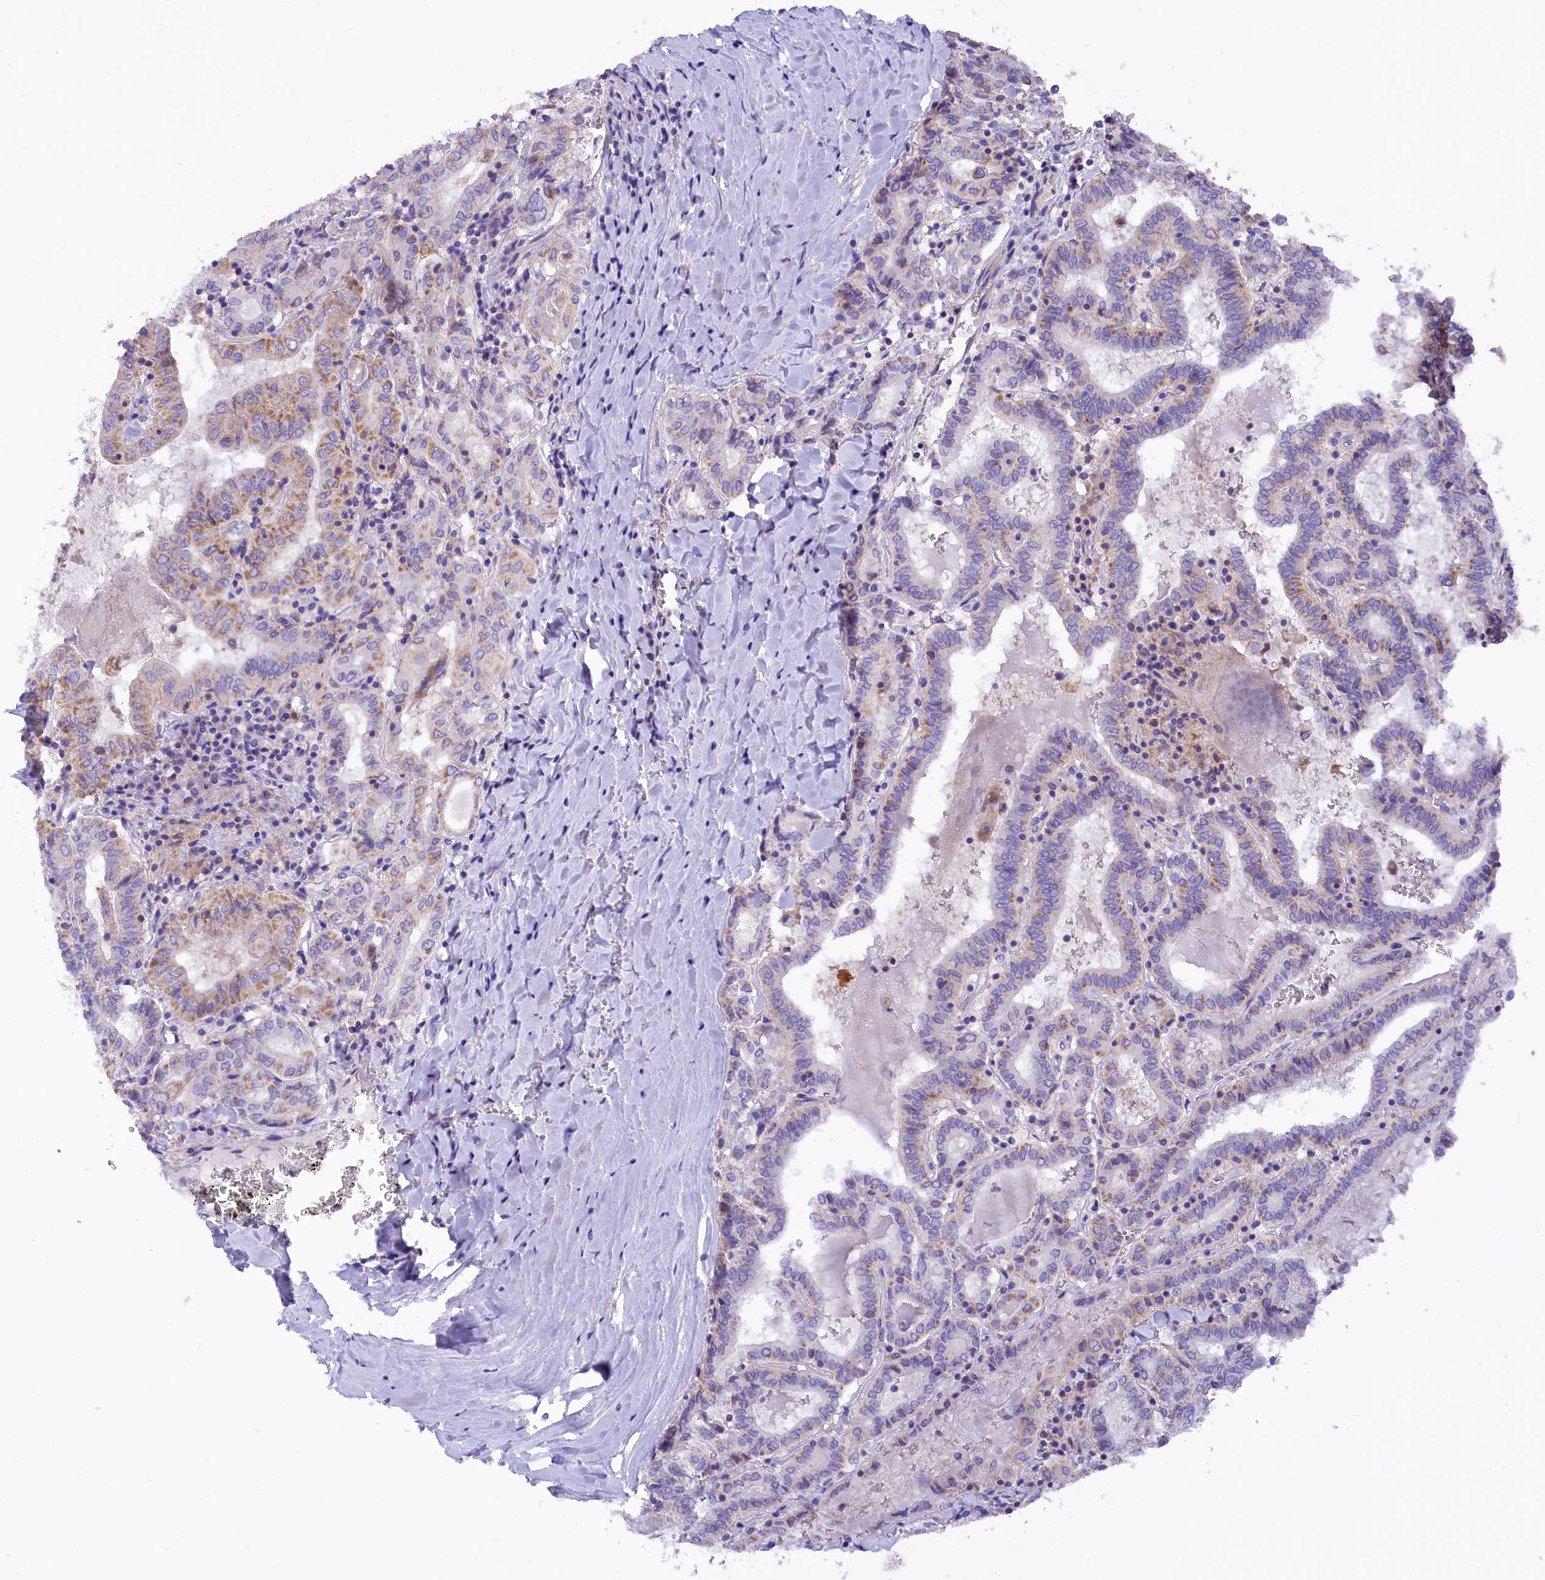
{"staining": {"intensity": "moderate", "quantity": "<25%", "location": "cytoplasmic/membranous"}, "tissue": "thyroid cancer", "cell_type": "Tumor cells", "image_type": "cancer", "snomed": [{"axis": "morphology", "description": "Papillary adenocarcinoma, NOS"}, {"axis": "topography", "description": "Thyroid gland"}], "caption": "Tumor cells demonstrate low levels of moderate cytoplasmic/membranous staining in approximately <25% of cells in thyroid papillary adenocarcinoma. The staining was performed using DAB (3,3'-diaminobenzidine) to visualize the protein expression in brown, while the nuclei were stained in blue with hematoxylin (Magnification: 20x).", "gene": "COL6A5", "patient": {"sex": "female", "age": 72}}